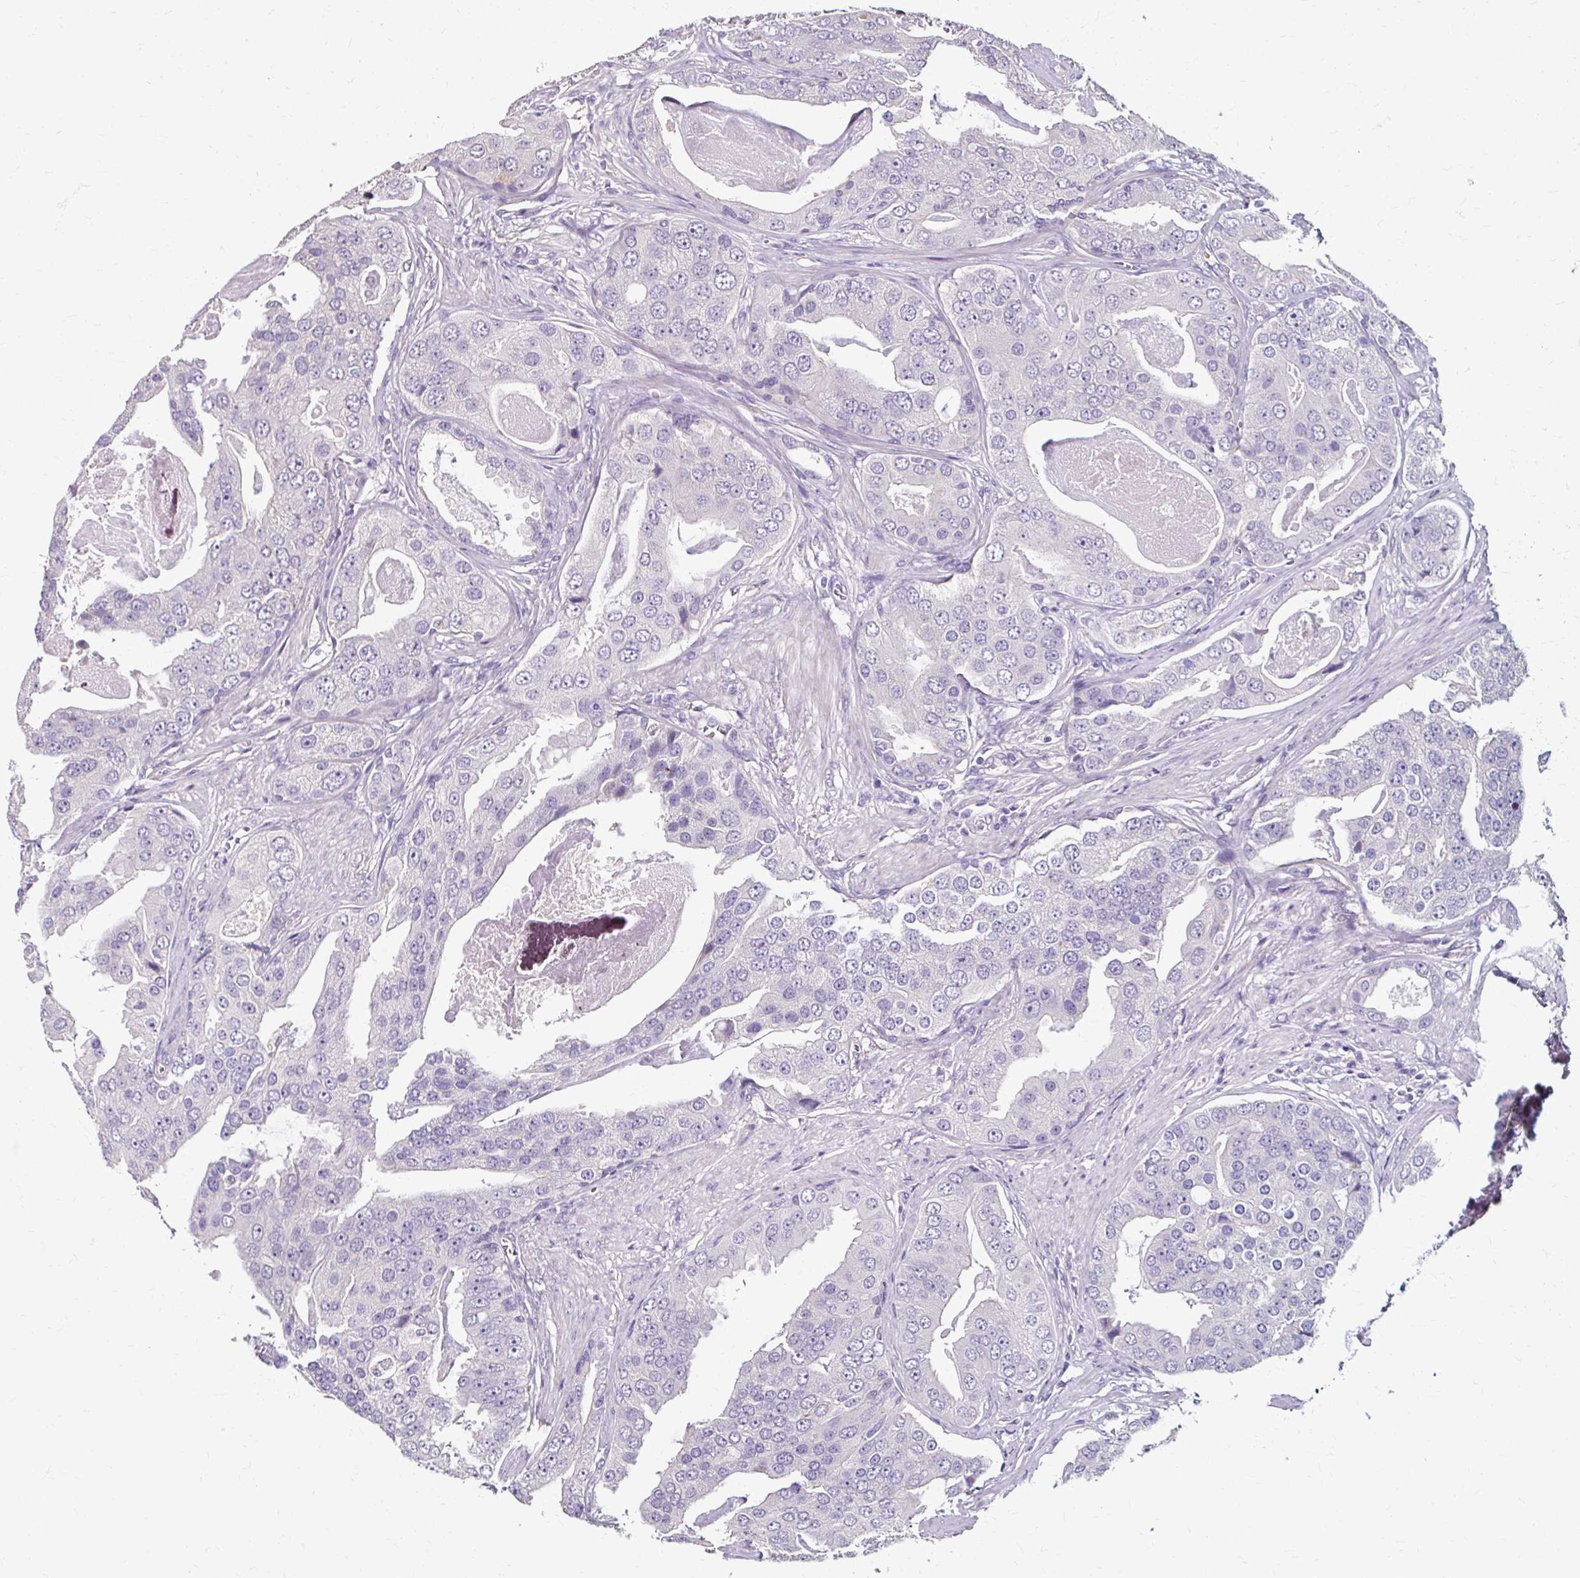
{"staining": {"intensity": "negative", "quantity": "none", "location": "none"}, "tissue": "prostate cancer", "cell_type": "Tumor cells", "image_type": "cancer", "snomed": [{"axis": "morphology", "description": "Adenocarcinoma, High grade"}, {"axis": "topography", "description": "Prostate"}], "caption": "This image is of high-grade adenocarcinoma (prostate) stained with immunohistochemistry (IHC) to label a protein in brown with the nuclei are counter-stained blue. There is no positivity in tumor cells.", "gene": "KLHL24", "patient": {"sex": "male", "age": 71}}